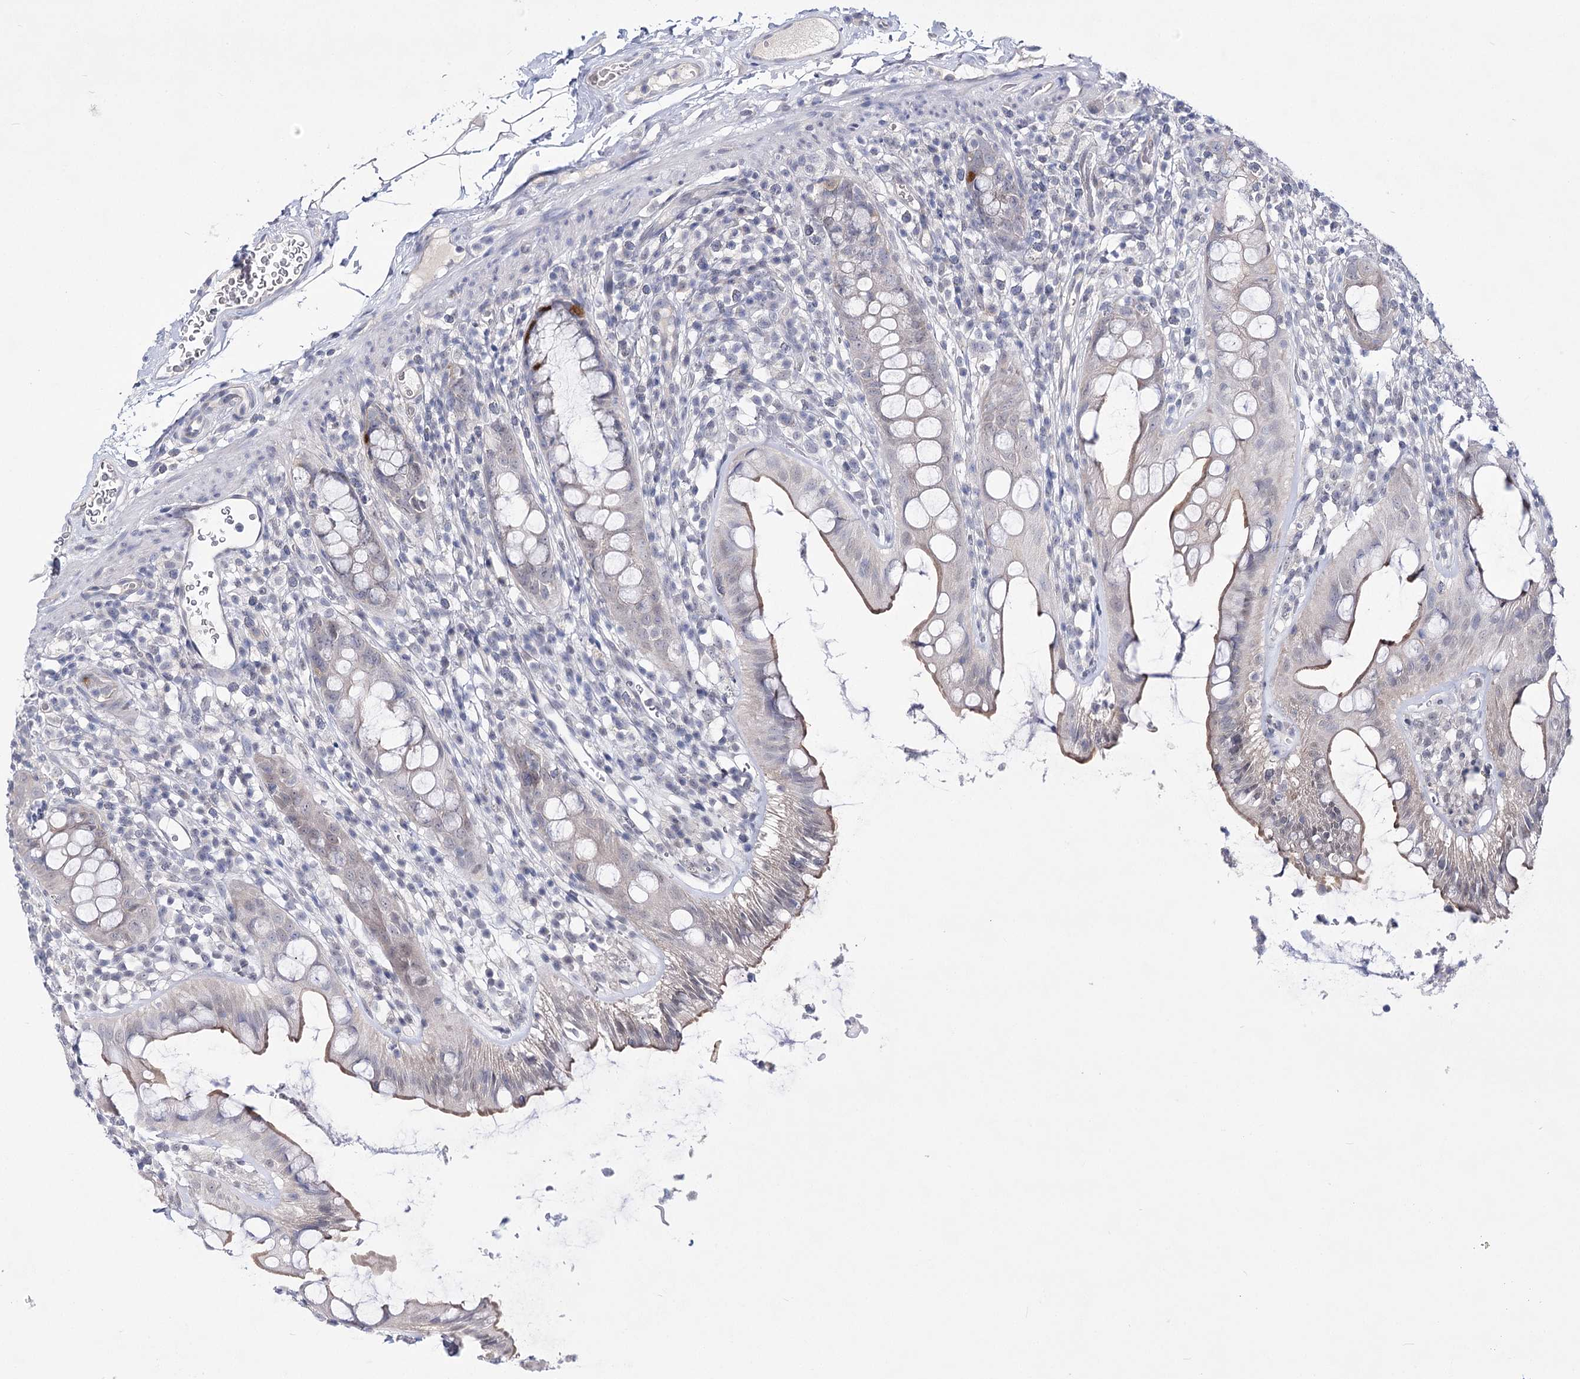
{"staining": {"intensity": "negative", "quantity": "none", "location": "none"}, "tissue": "rectum", "cell_type": "Glandular cells", "image_type": "normal", "snomed": [{"axis": "morphology", "description": "Normal tissue, NOS"}, {"axis": "topography", "description": "Rectum"}], "caption": "The photomicrograph exhibits no significant expression in glandular cells of rectum.", "gene": "ATP10B", "patient": {"sex": "female", "age": 57}}